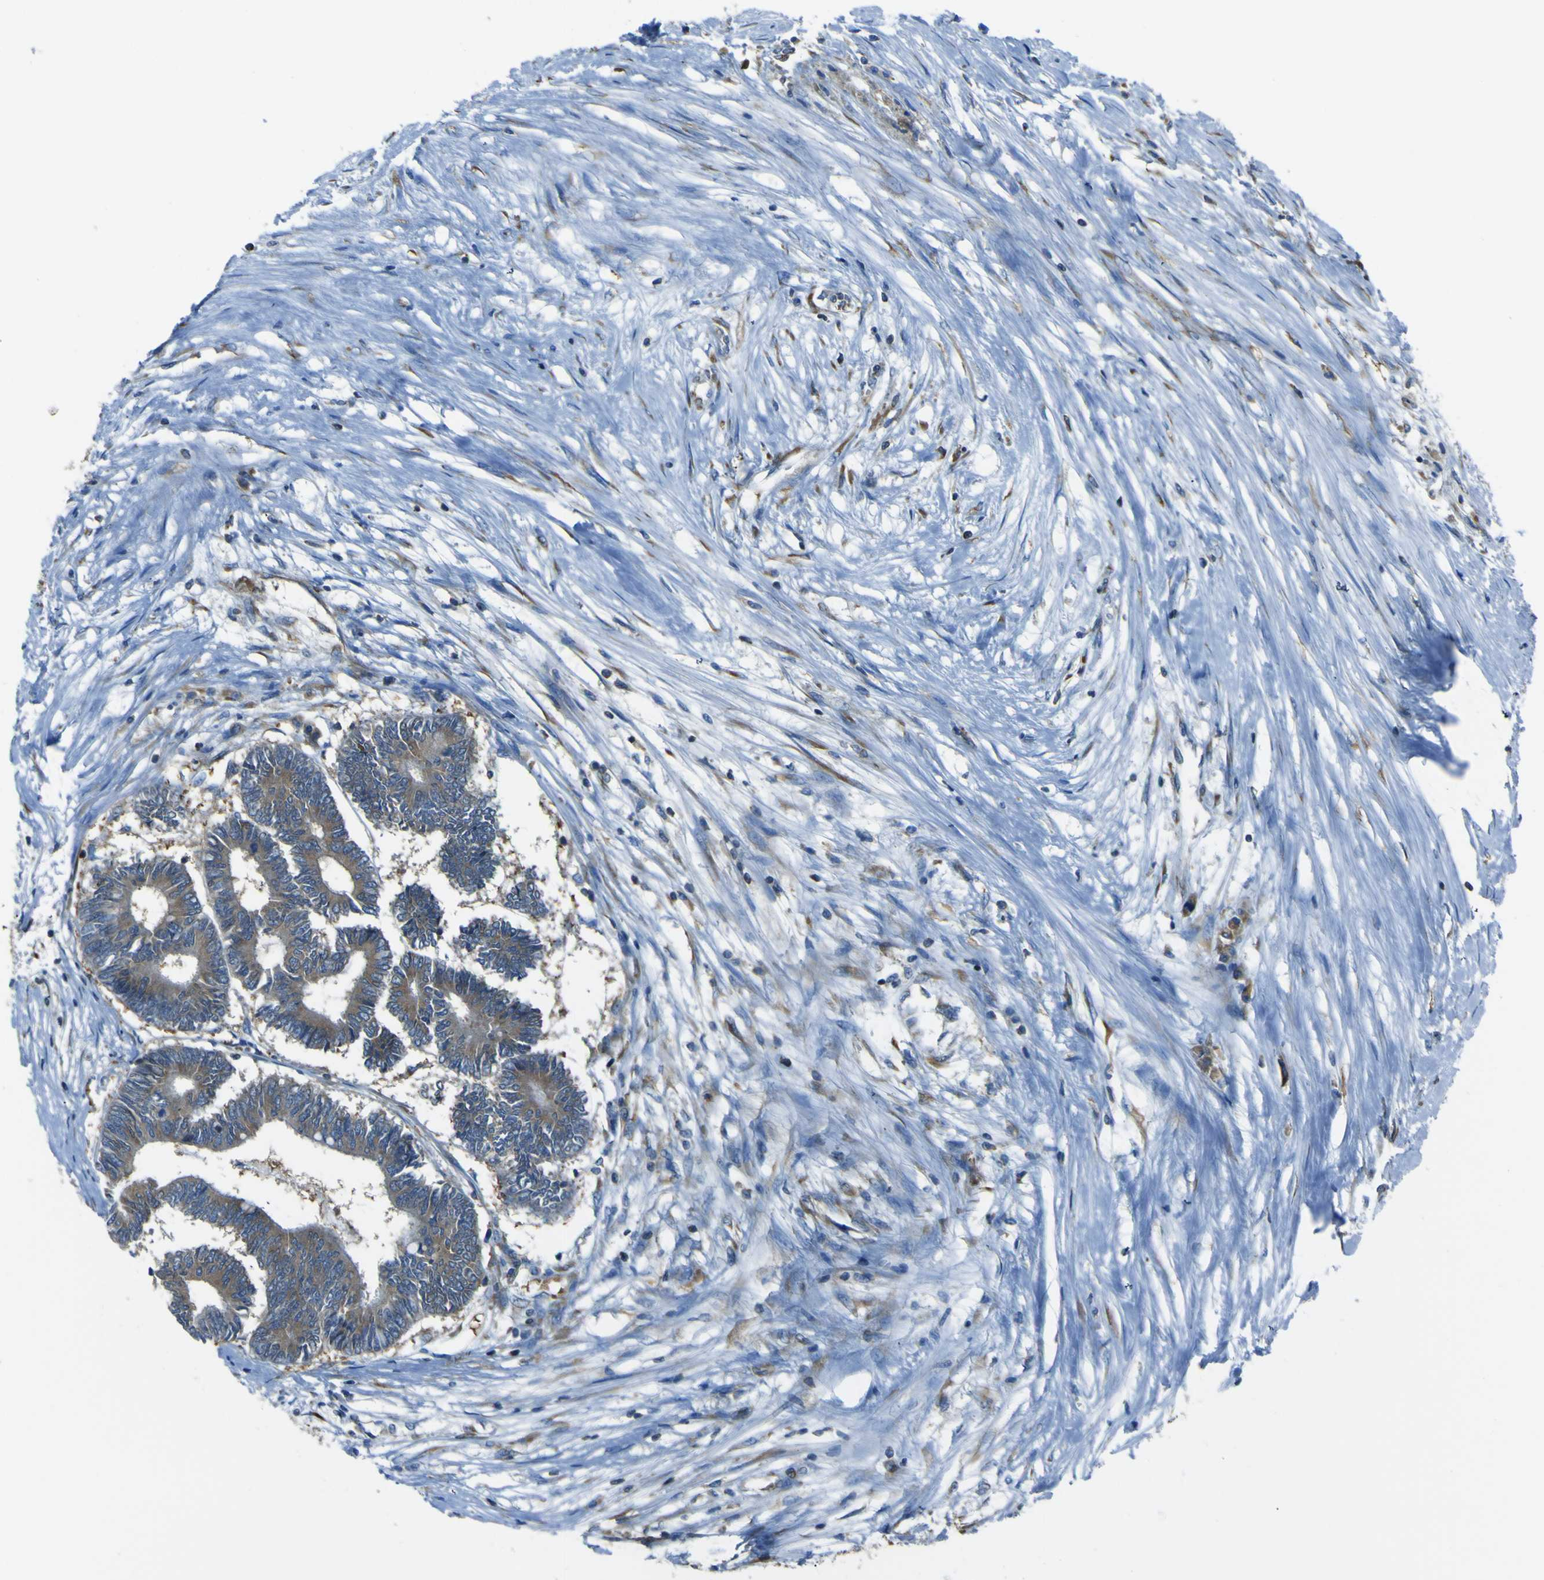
{"staining": {"intensity": "moderate", "quantity": "25%-75%", "location": "cytoplasmic/membranous"}, "tissue": "colorectal cancer", "cell_type": "Tumor cells", "image_type": "cancer", "snomed": [{"axis": "morphology", "description": "Adenocarcinoma, NOS"}, {"axis": "topography", "description": "Rectum"}], "caption": "Protein staining reveals moderate cytoplasmic/membranous expression in about 25%-75% of tumor cells in colorectal cancer.", "gene": "STIM1", "patient": {"sex": "male", "age": 63}}